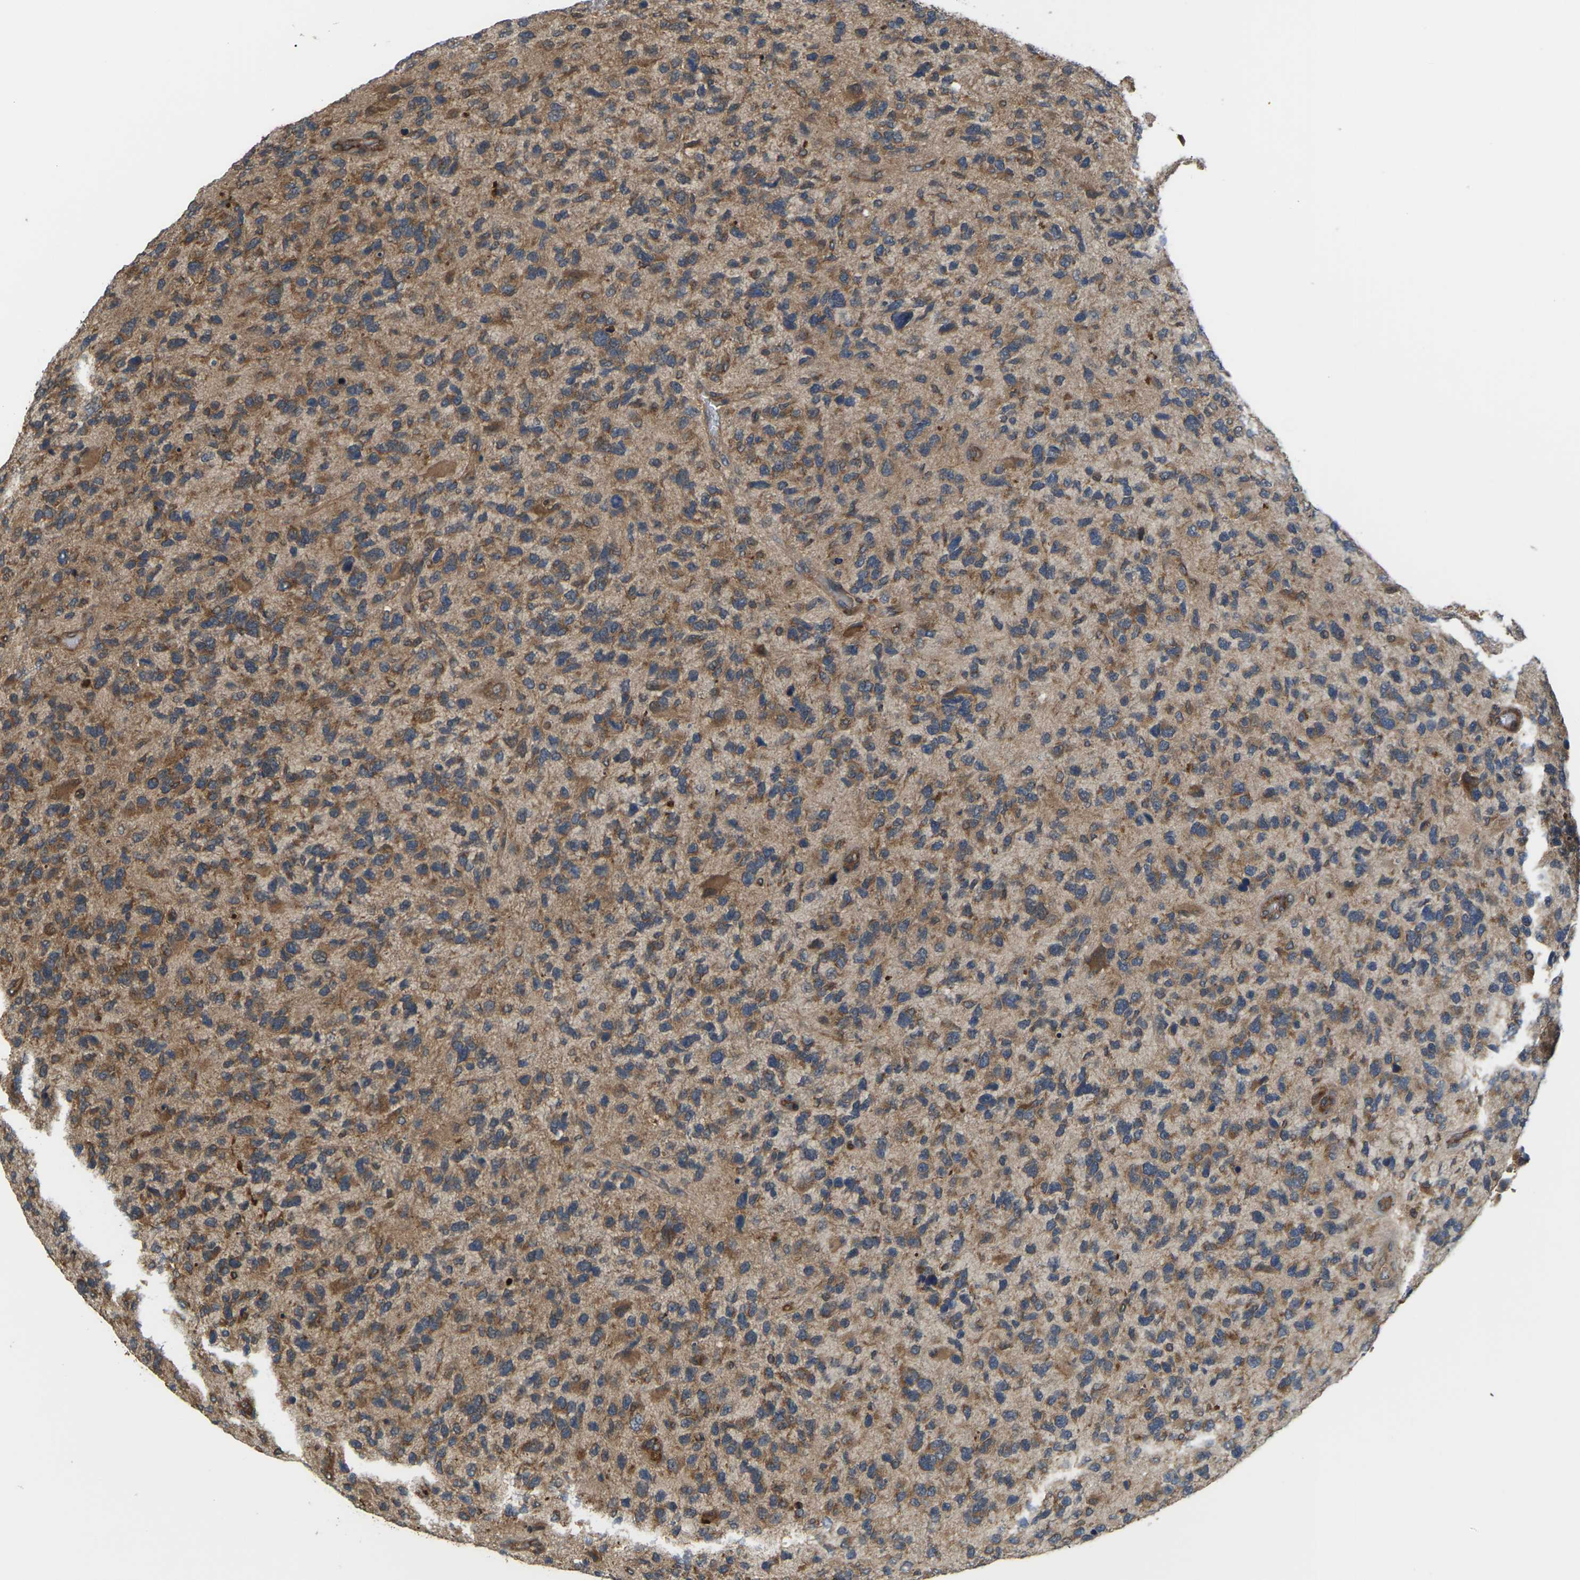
{"staining": {"intensity": "moderate", "quantity": ">75%", "location": "cytoplasmic/membranous"}, "tissue": "glioma", "cell_type": "Tumor cells", "image_type": "cancer", "snomed": [{"axis": "morphology", "description": "Glioma, malignant, High grade"}, {"axis": "topography", "description": "Brain"}], "caption": "Brown immunohistochemical staining in glioma exhibits moderate cytoplasmic/membranous positivity in about >75% of tumor cells.", "gene": "NRAS", "patient": {"sex": "female", "age": 58}}